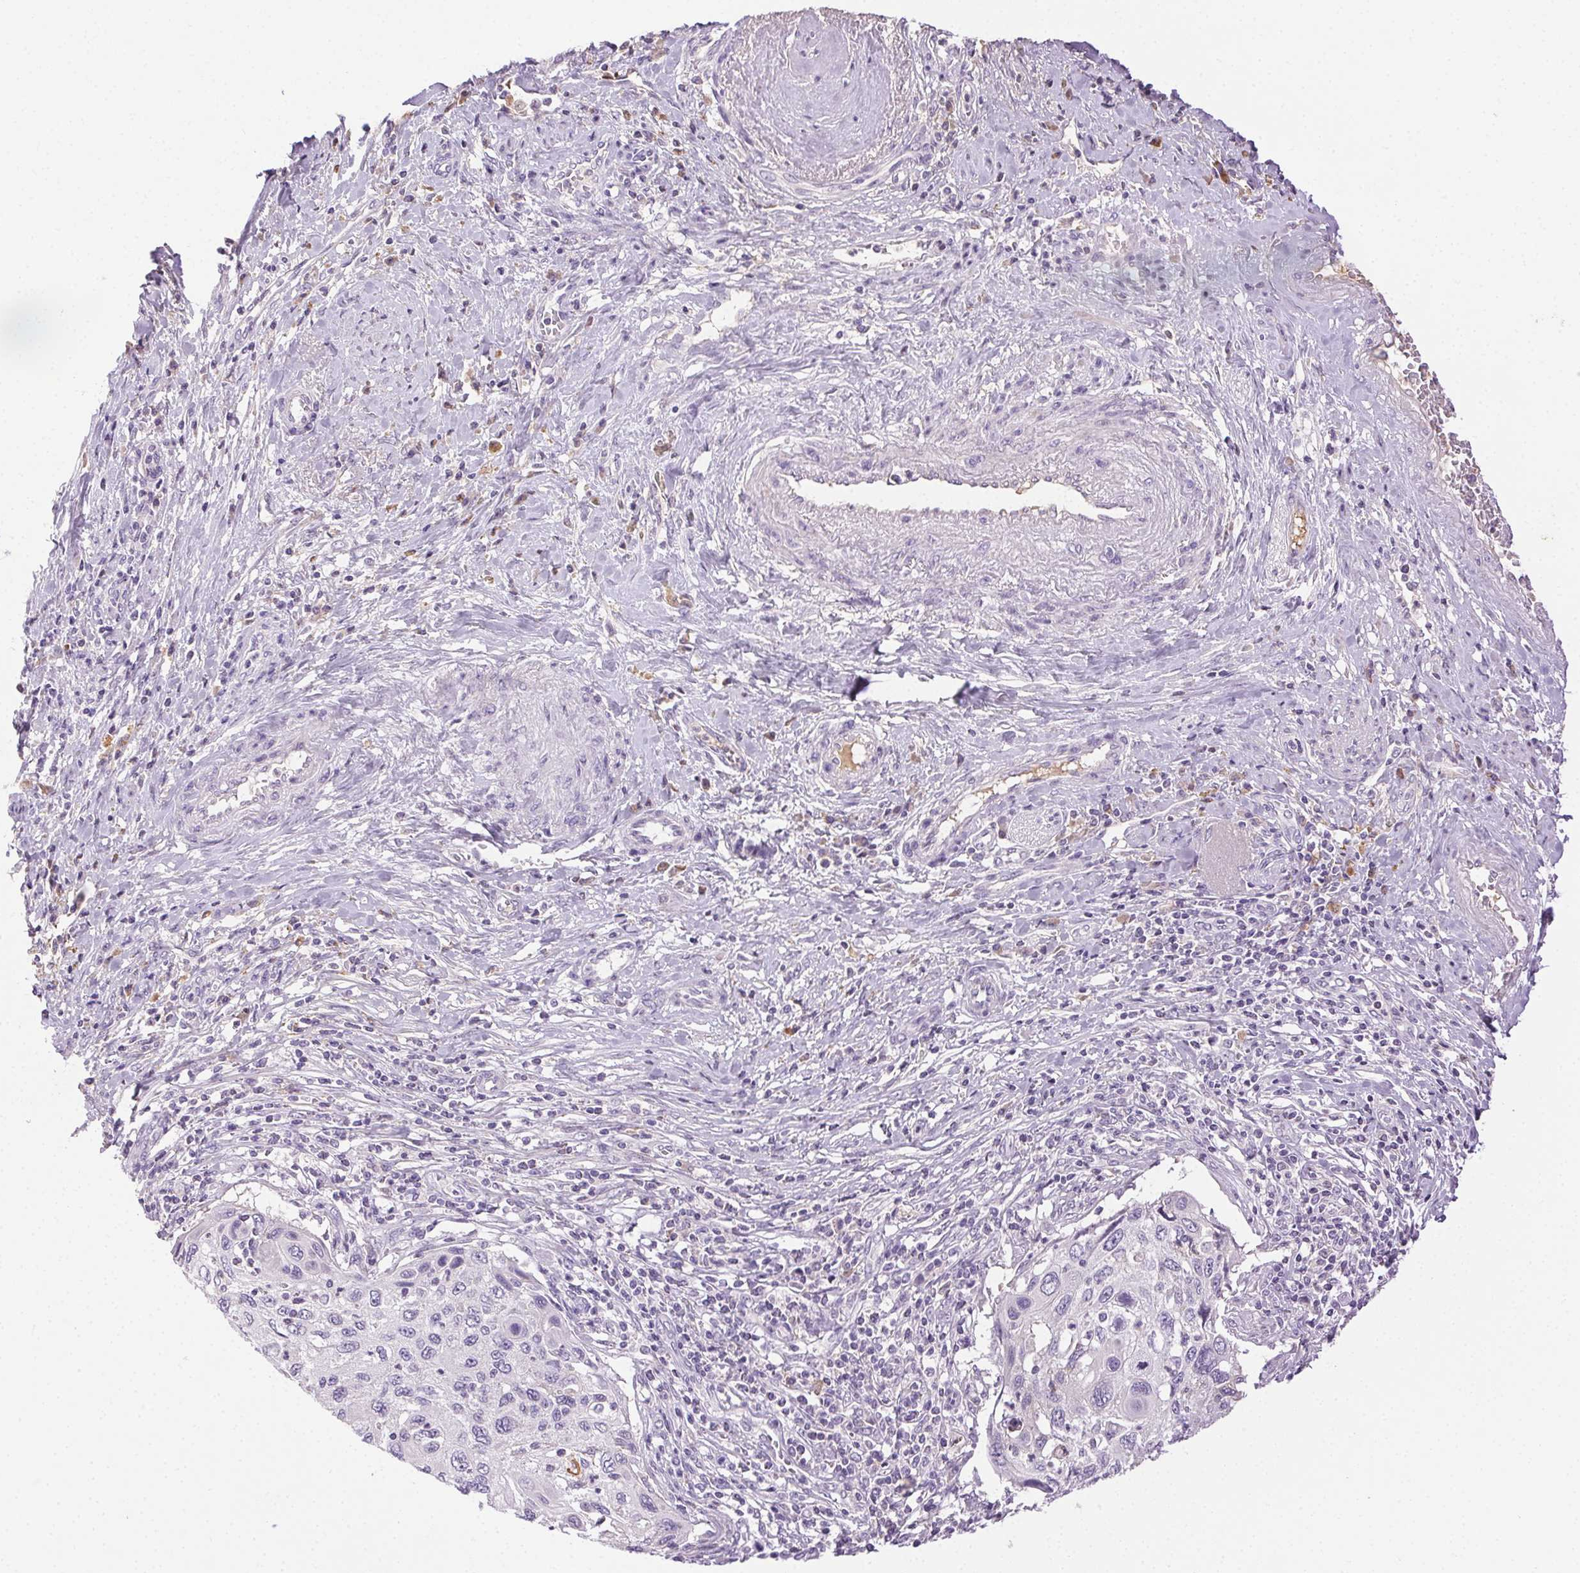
{"staining": {"intensity": "negative", "quantity": "none", "location": "none"}, "tissue": "cervical cancer", "cell_type": "Tumor cells", "image_type": "cancer", "snomed": [{"axis": "morphology", "description": "Squamous cell carcinoma, NOS"}, {"axis": "topography", "description": "Cervix"}], "caption": "This is an immunohistochemistry photomicrograph of human squamous cell carcinoma (cervical). There is no positivity in tumor cells.", "gene": "BPIFB2", "patient": {"sex": "female", "age": 70}}